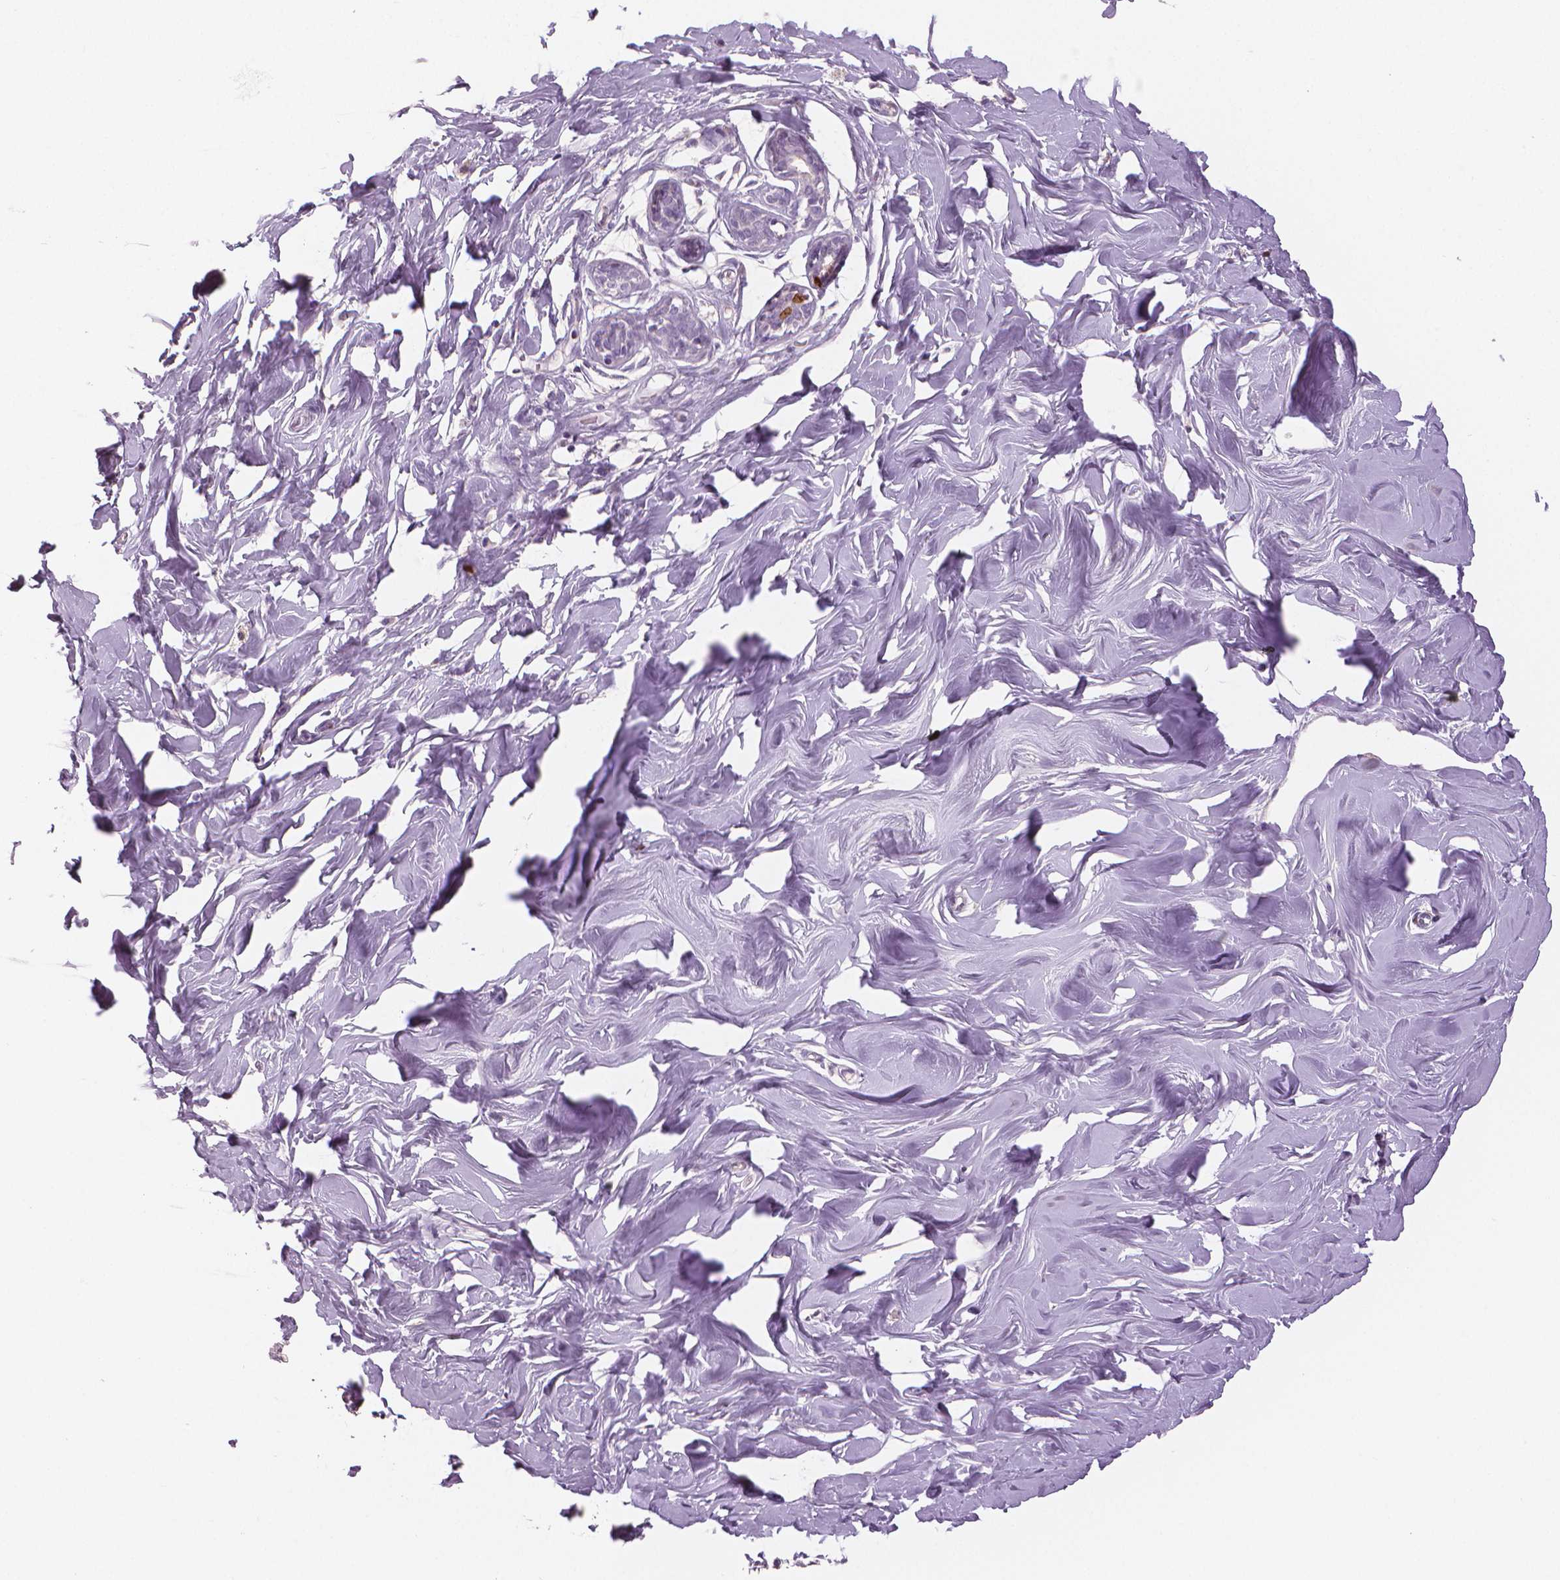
{"staining": {"intensity": "negative", "quantity": "none", "location": "none"}, "tissue": "breast", "cell_type": "Adipocytes", "image_type": "normal", "snomed": [{"axis": "morphology", "description": "Normal tissue, NOS"}, {"axis": "topography", "description": "Breast"}], "caption": "Adipocytes show no significant protein staining in benign breast.", "gene": "MKI67", "patient": {"sex": "female", "age": 27}}